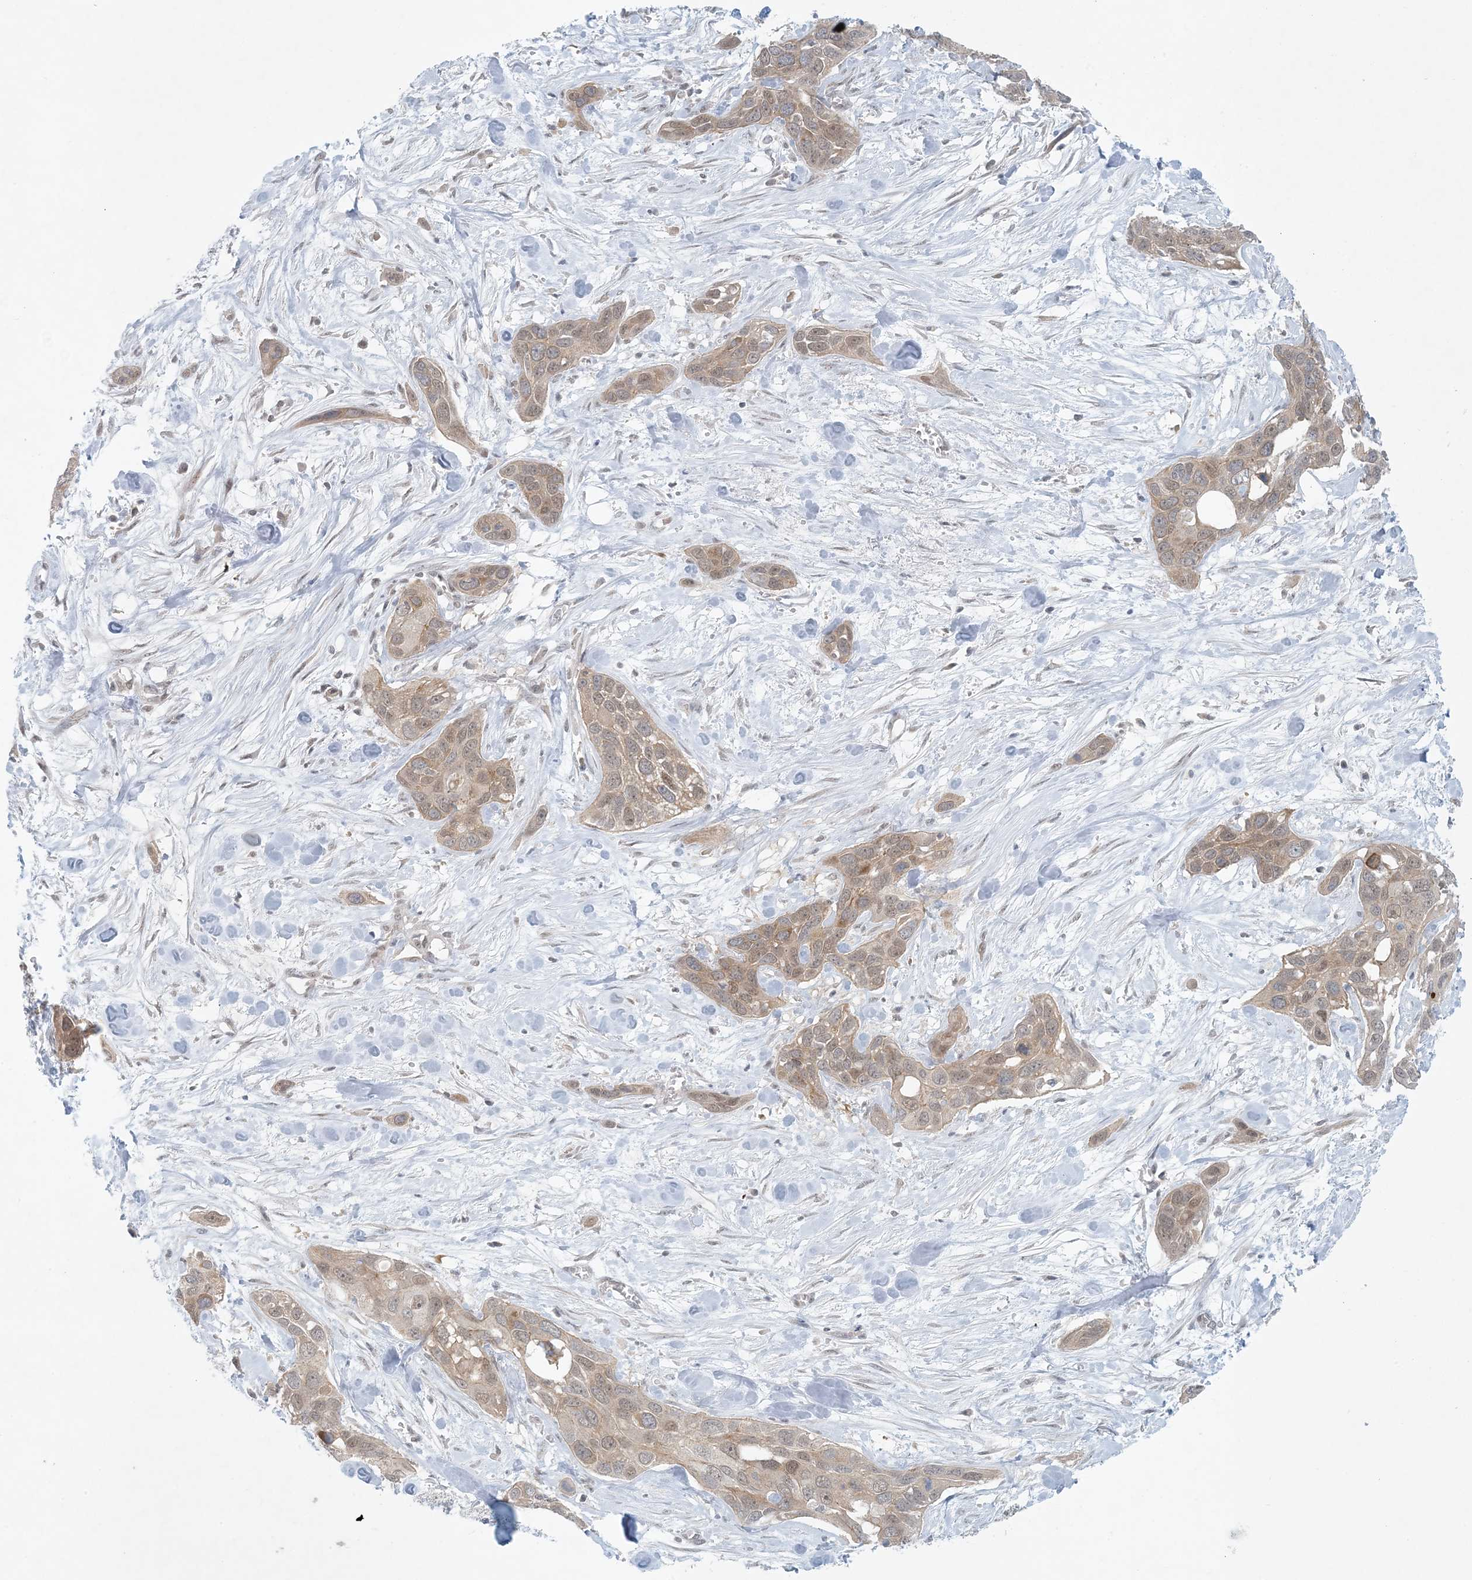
{"staining": {"intensity": "weak", "quantity": ">75%", "location": "cytoplasmic/membranous,nuclear"}, "tissue": "pancreatic cancer", "cell_type": "Tumor cells", "image_type": "cancer", "snomed": [{"axis": "morphology", "description": "Adenocarcinoma, NOS"}, {"axis": "topography", "description": "Pancreas"}], "caption": "Tumor cells show weak cytoplasmic/membranous and nuclear expression in about >75% of cells in pancreatic cancer (adenocarcinoma). The protein is stained brown, and the nuclei are stained in blue (DAB (3,3'-diaminobenzidine) IHC with brightfield microscopy, high magnification).", "gene": "OBI1", "patient": {"sex": "female", "age": 60}}